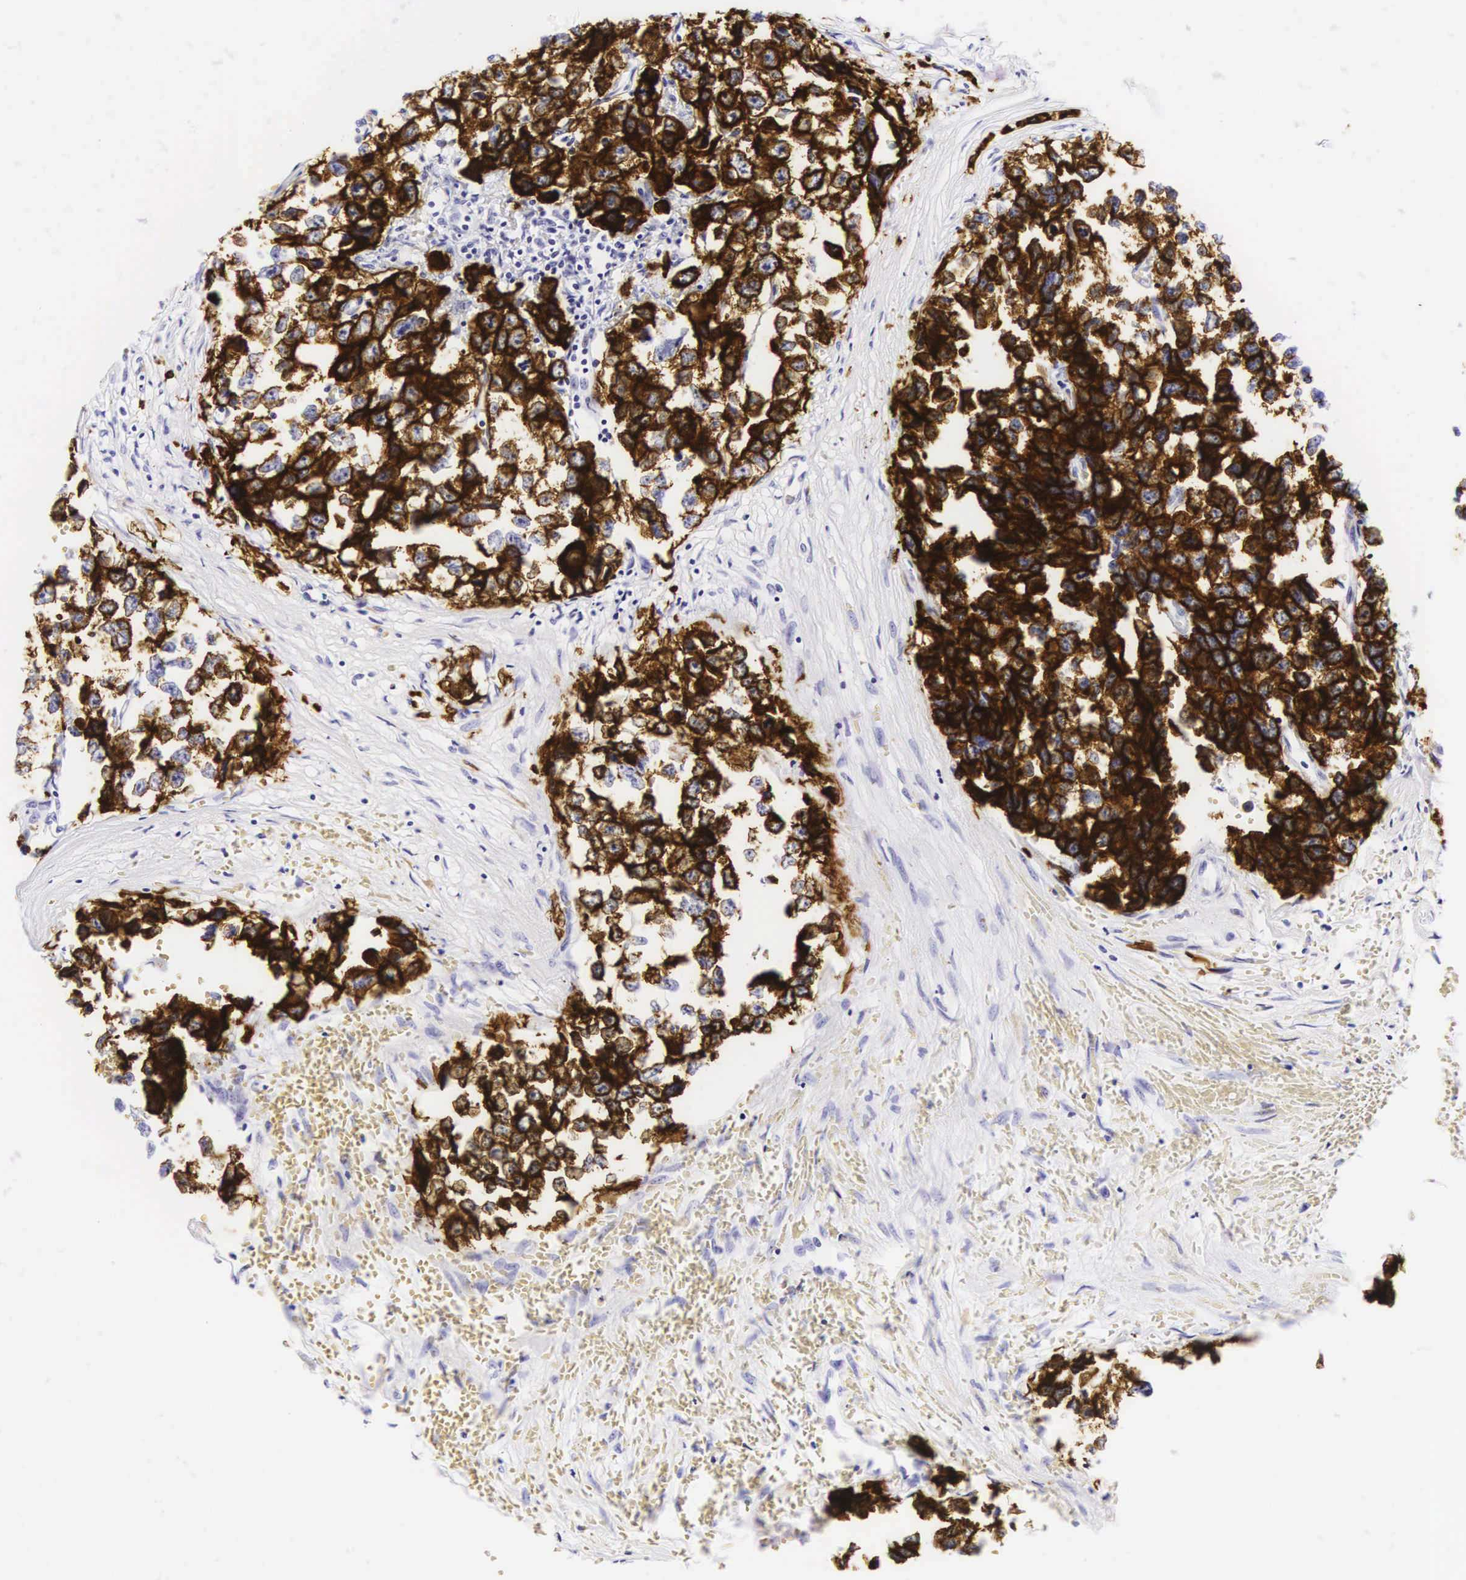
{"staining": {"intensity": "moderate", "quantity": "25%-75%", "location": "cytoplasmic/membranous"}, "tissue": "testis cancer", "cell_type": "Tumor cells", "image_type": "cancer", "snomed": [{"axis": "morphology", "description": "Carcinoma, Embryonal, NOS"}, {"axis": "topography", "description": "Testis"}], "caption": "Tumor cells exhibit medium levels of moderate cytoplasmic/membranous positivity in about 25%-75% of cells in human testis cancer.", "gene": "KRT18", "patient": {"sex": "male", "age": 31}}